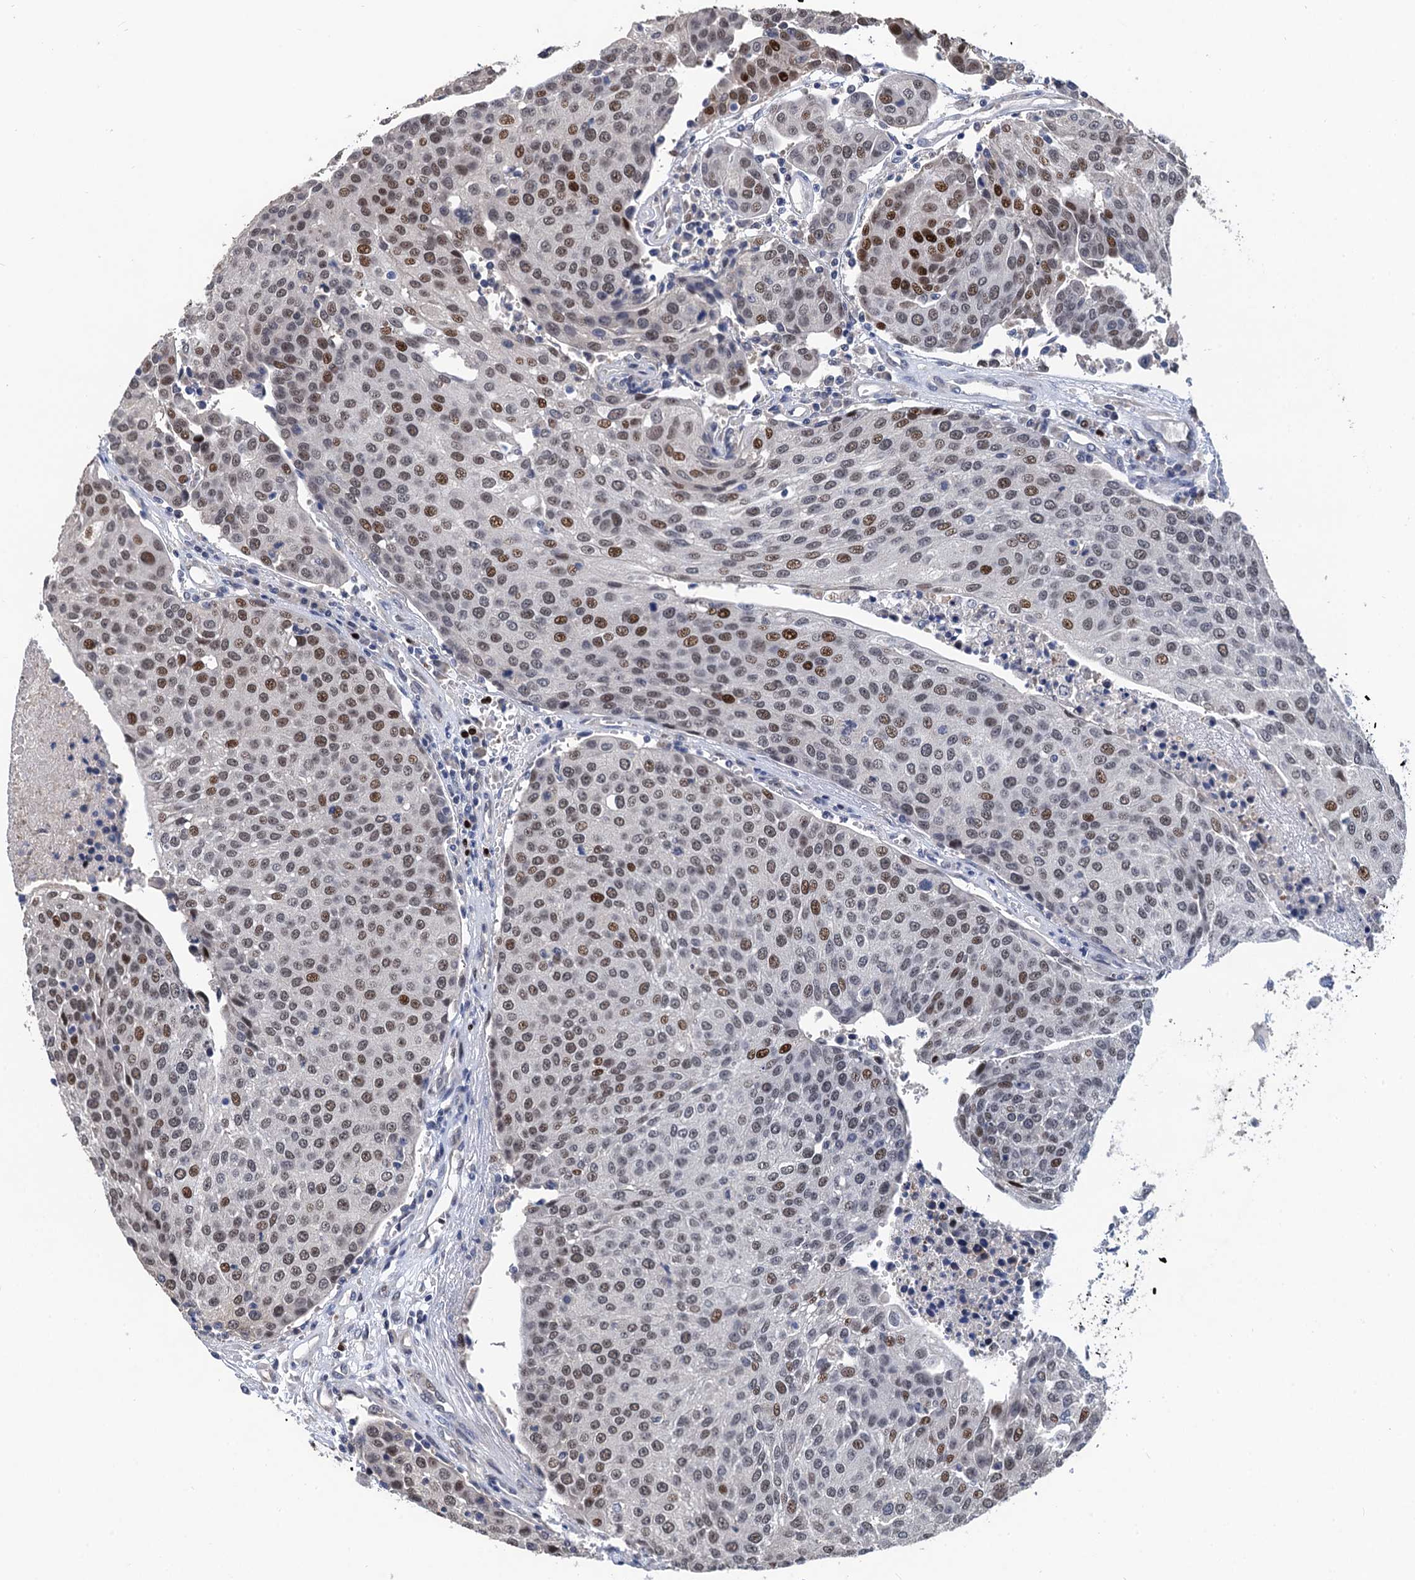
{"staining": {"intensity": "moderate", "quantity": "25%-75%", "location": "nuclear"}, "tissue": "urothelial cancer", "cell_type": "Tumor cells", "image_type": "cancer", "snomed": [{"axis": "morphology", "description": "Urothelial carcinoma, High grade"}, {"axis": "topography", "description": "Urinary bladder"}], "caption": "Urothelial carcinoma (high-grade) stained for a protein (brown) exhibits moderate nuclear positive staining in approximately 25%-75% of tumor cells.", "gene": "TSEN34", "patient": {"sex": "female", "age": 85}}